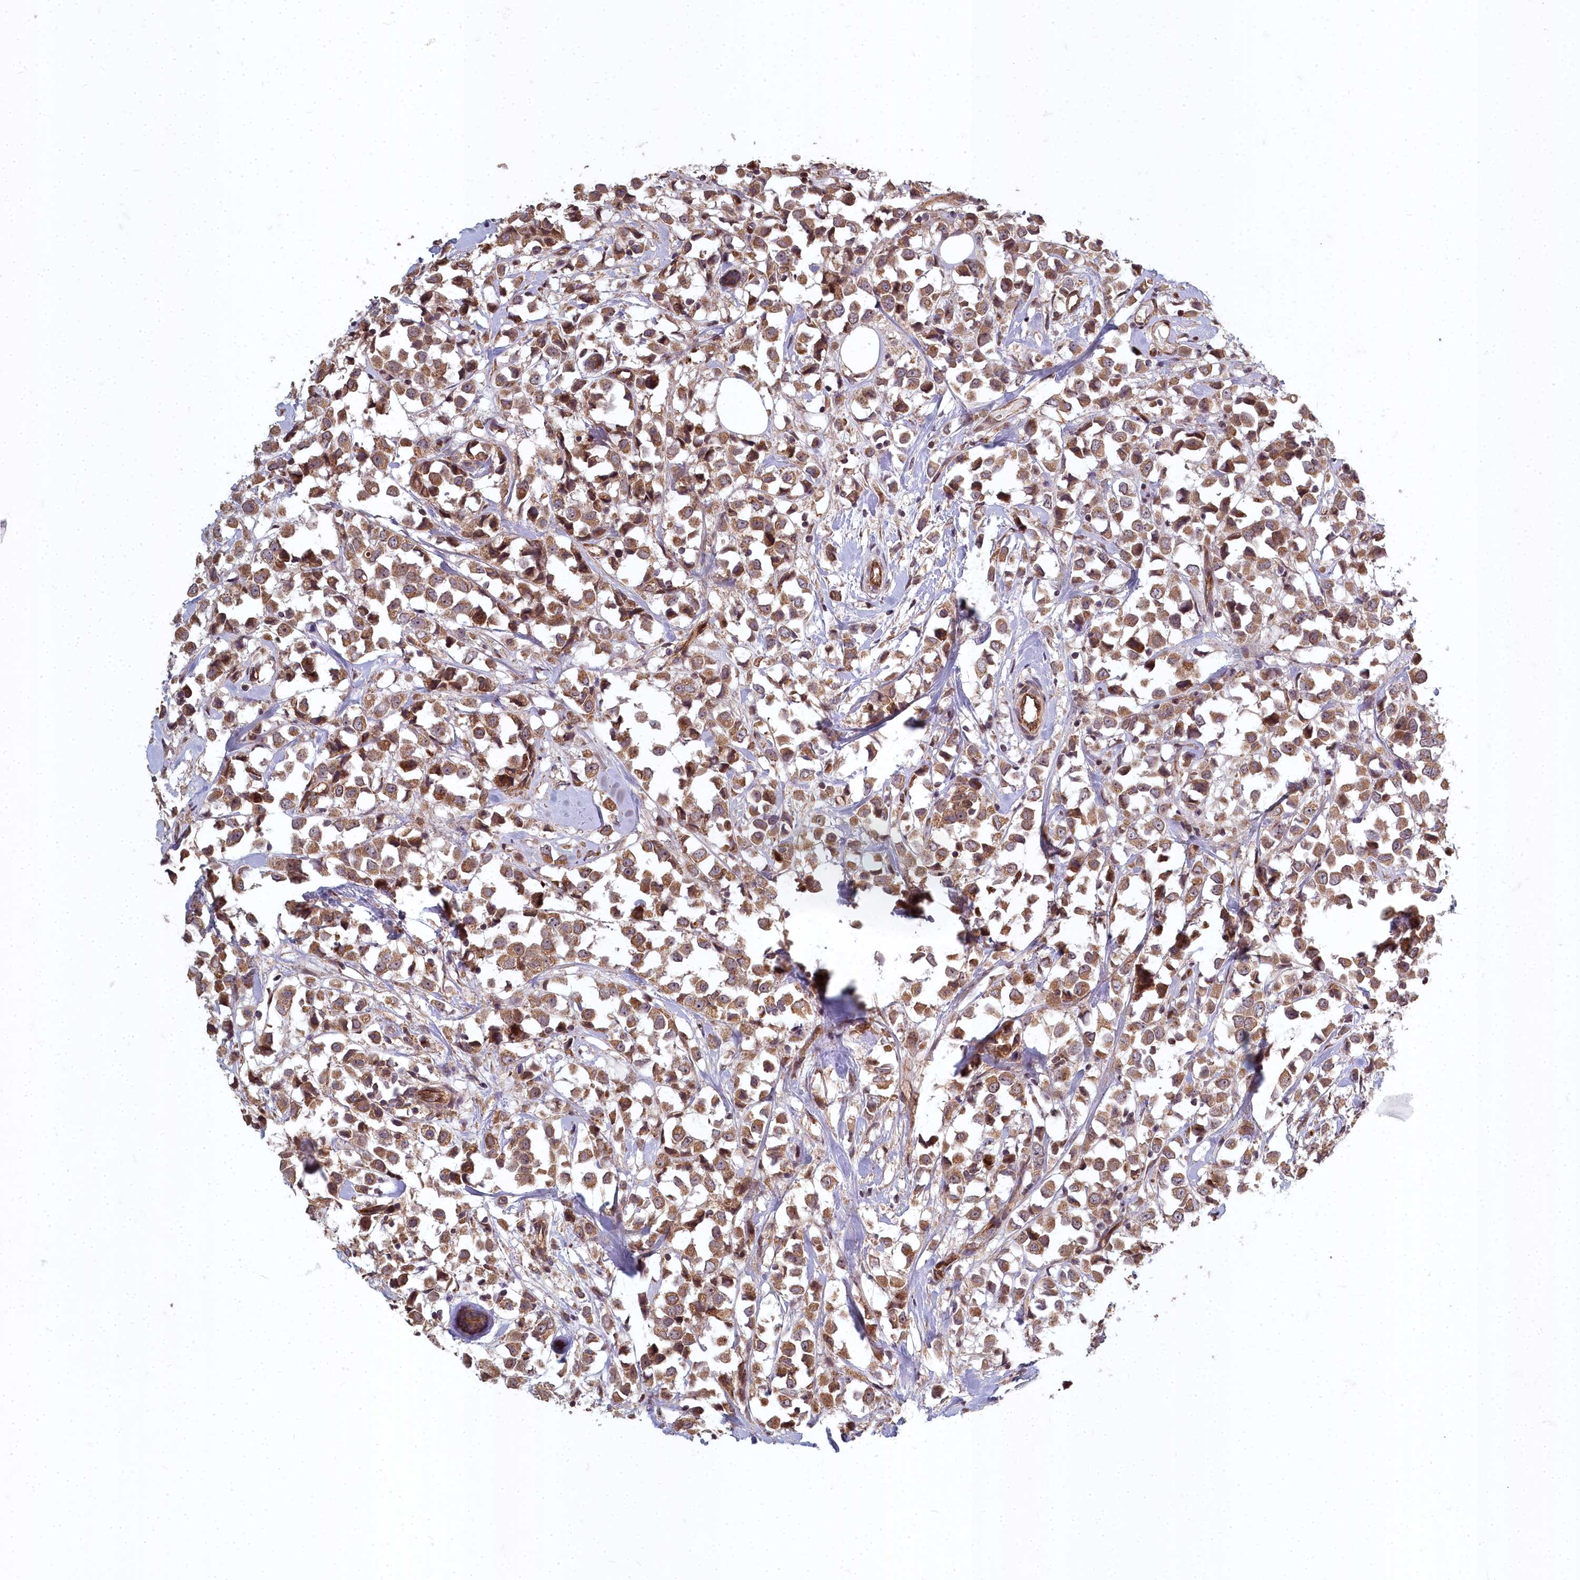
{"staining": {"intensity": "moderate", "quantity": ">75%", "location": "cytoplasmic/membranous"}, "tissue": "breast cancer", "cell_type": "Tumor cells", "image_type": "cancer", "snomed": [{"axis": "morphology", "description": "Duct carcinoma"}, {"axis": "topography", "description": "Breast"}], "caption": "A histopathology image of breast intraductal carcinoma stained for a protein demonstrates moderate cytoplasmic/membranous brown staining in tumor cells.", "gene": "TSPYL4", "patient": {"sex": "female", "age": 61}}